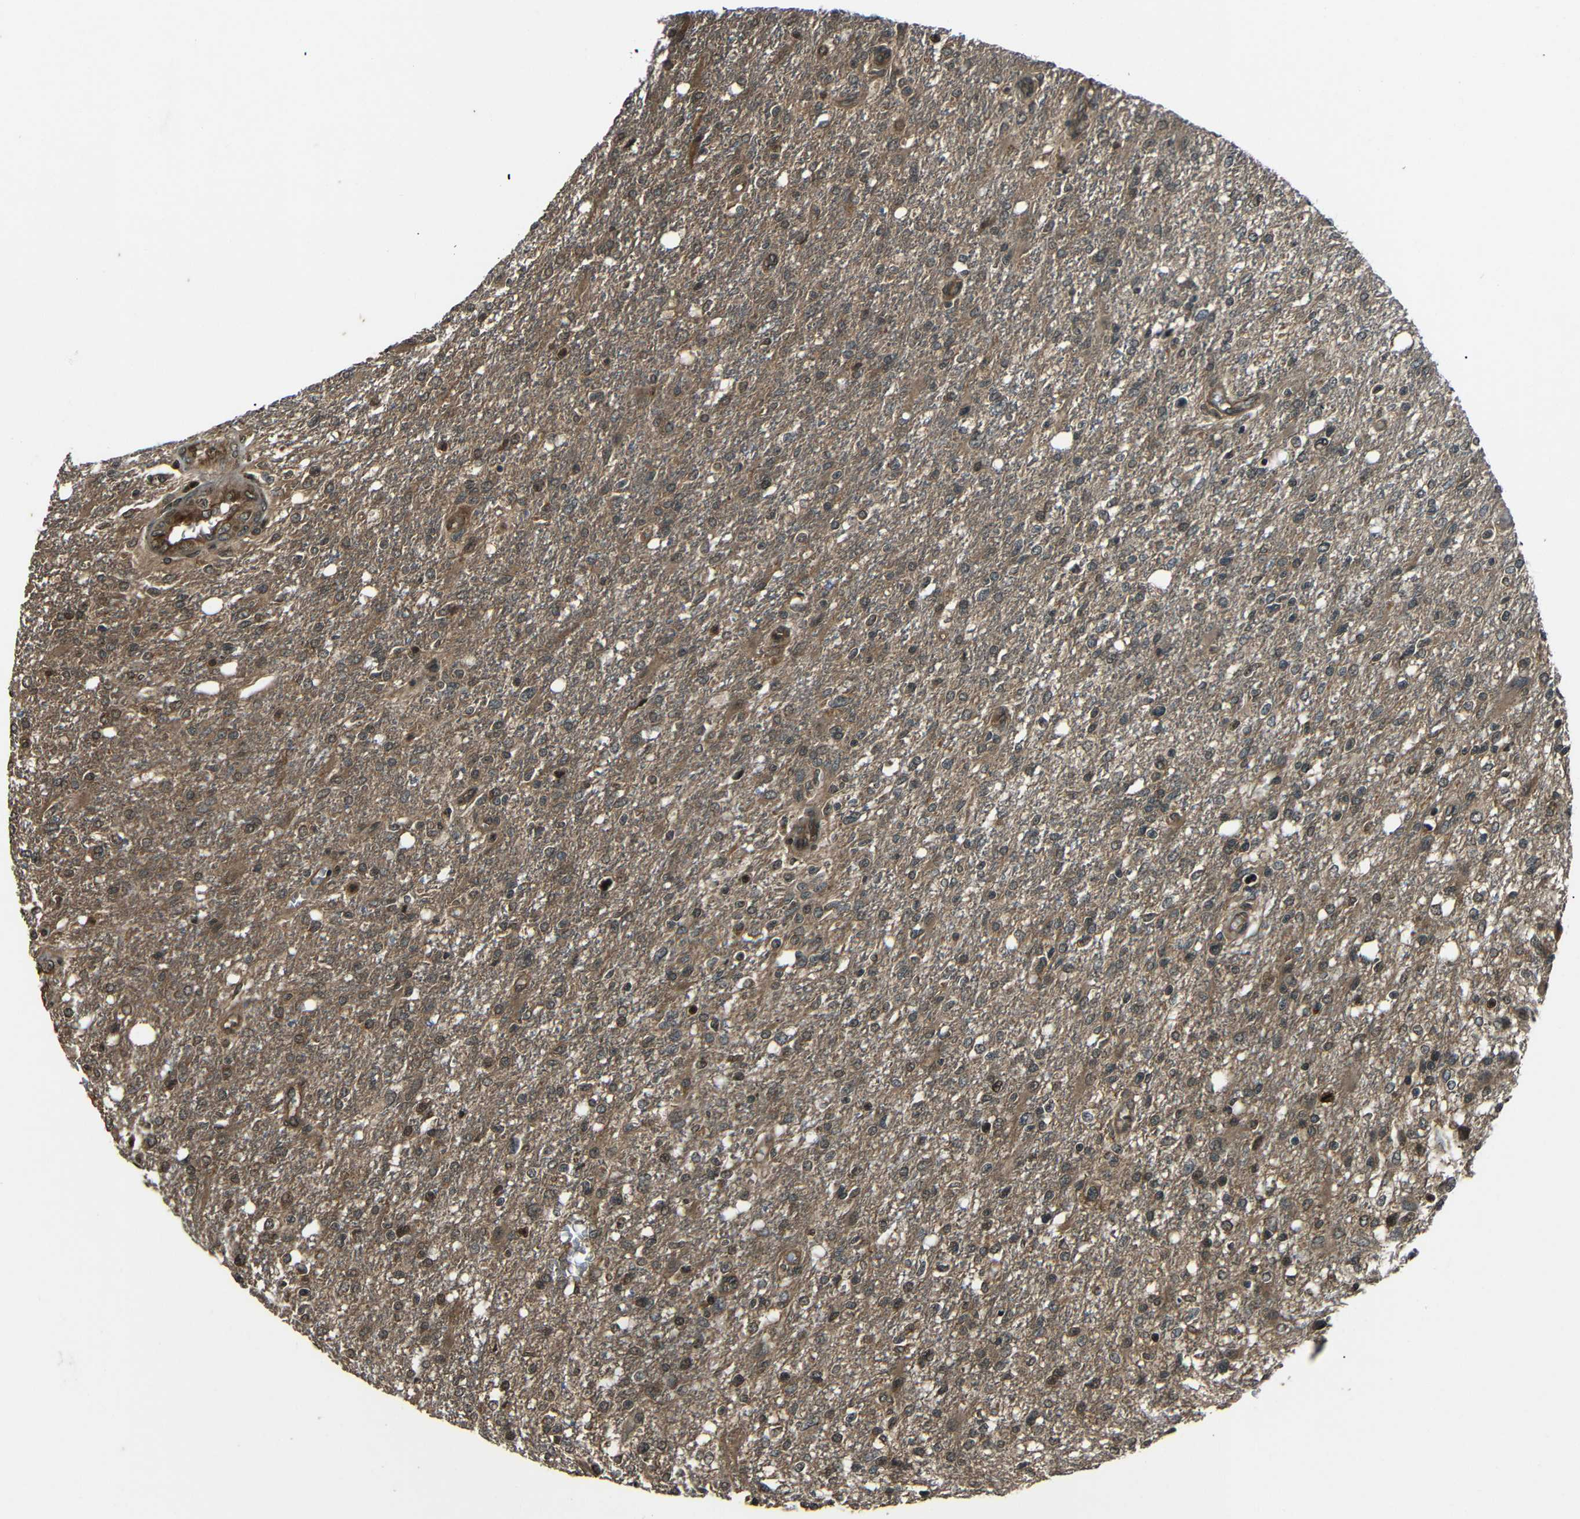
{"staining": {"intensity": "moderate", "quantity": ">75%", "location": "cytoplasmic/membranous,nuclear"}, "tissue": "glioma", "cell_type": "Tumor cells", "image_type": "cancer", "snomed": [{"axis": "morphology", "description": "Glioma, malignant, High grade"}, {"axis": "topography", "description": "Cerebral cortex"}], "caption": "Brown immunohistochemical staining in human high-grade glioma (malignant) demonstrates moderate cytoplasmic/membranous and nuclear positivity in about >75% of tumor cells.", "gene": "PLK2", "patient": {"sex": "male", "age": 76}}